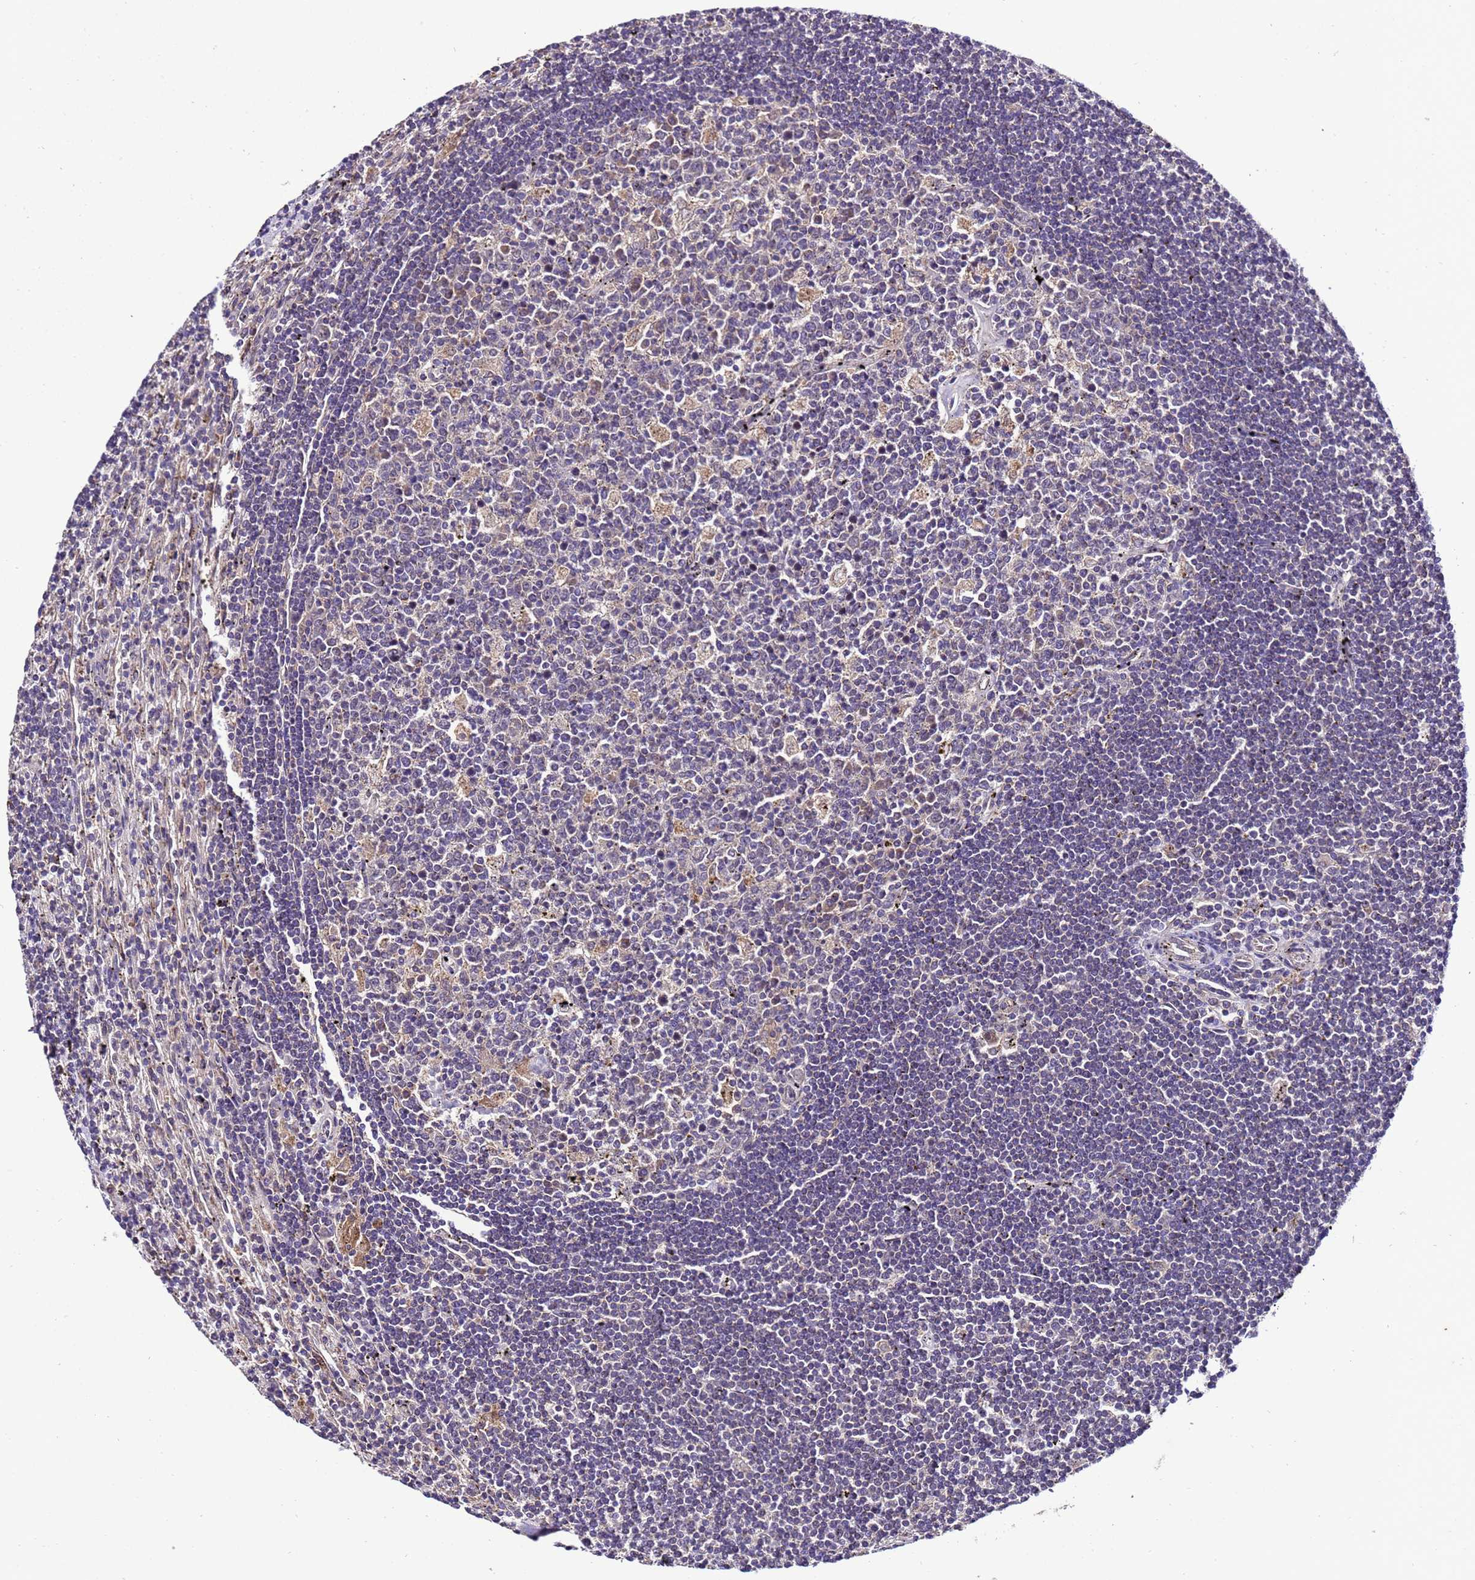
{"staining": {"intensity": "negative", "quantity": "none", "location": "none"}, "tissue": "lymphoma", "cell_type": "Tumor cells", "image_type": "cancer", "snomed": [{"axis": "morphology", "description": "Malignant lymphoma, non-Hodgkin's type, Low grade"}, {"axis": "topography", "description": "Spleen"}], "caption": "Tumor cells are negative for brown protein staining in lymphoma. The staining is performed using DAB (3,3'-diaminobenzidine) brown chromogen with nuclei counter-stained in using hematoxylin.", "gene": "ZNF329", "patient": {"sex": "male", "age": 76}}